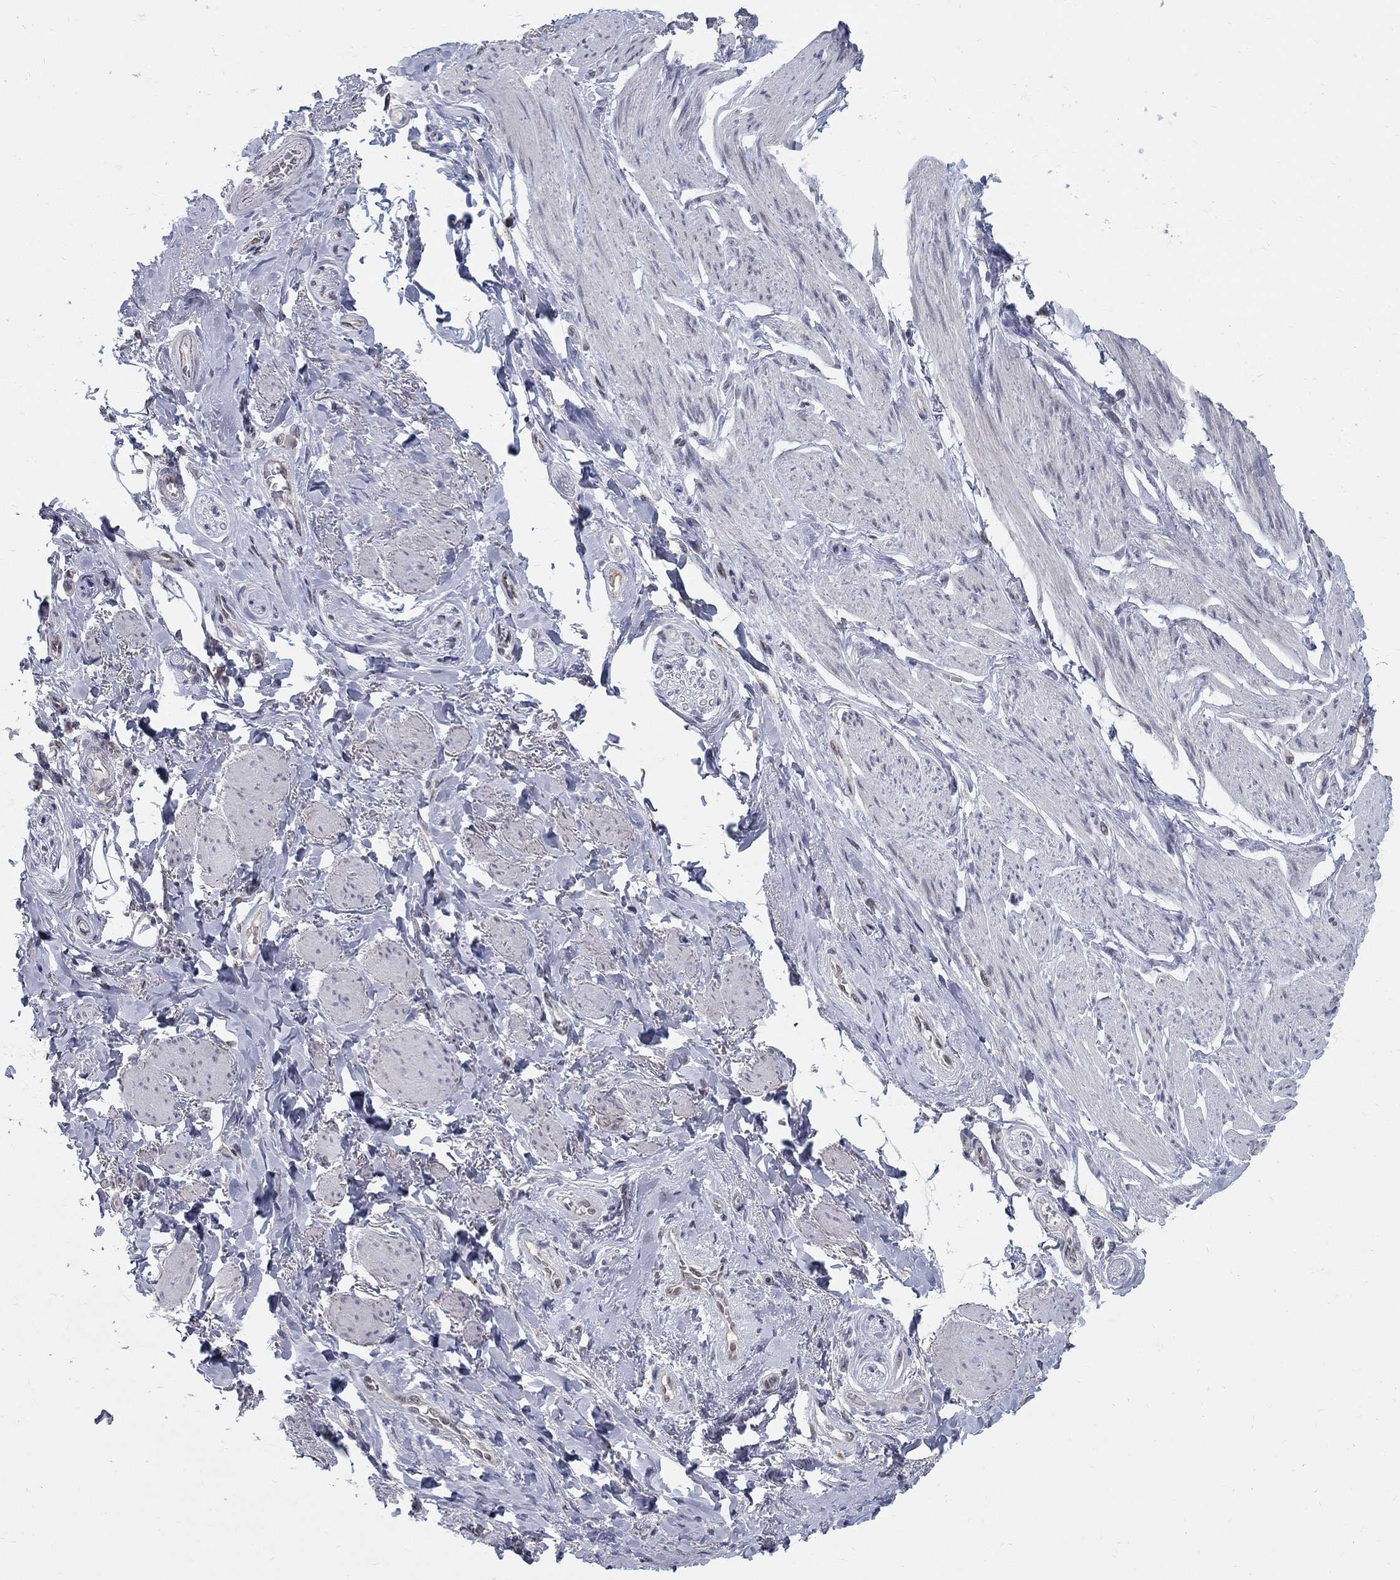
{"staining": {"intensity": "negative", "quantity": "none", "location": "none"}, "tissue": "soft tissue", "cell_type": "Fibroblasts", "image_type": "normal", "snomed": [{"axis": "morphology", "description": "Normal tissue, NOS"}, {"axis": "topography", "description": "Skeletal muscle"}, {"axis": "topography", "description": "Anal"}, {"axis": "topography", "description": "Peripheral nerve tissue"}], "caption": "Immunohistochemistry micrograph of benign soft tissue stained for a protein (brown), which exhibits no staining in fibroblasts.", "gene": "GCFC2", "patient": {"sex": "male", "age": 53}}